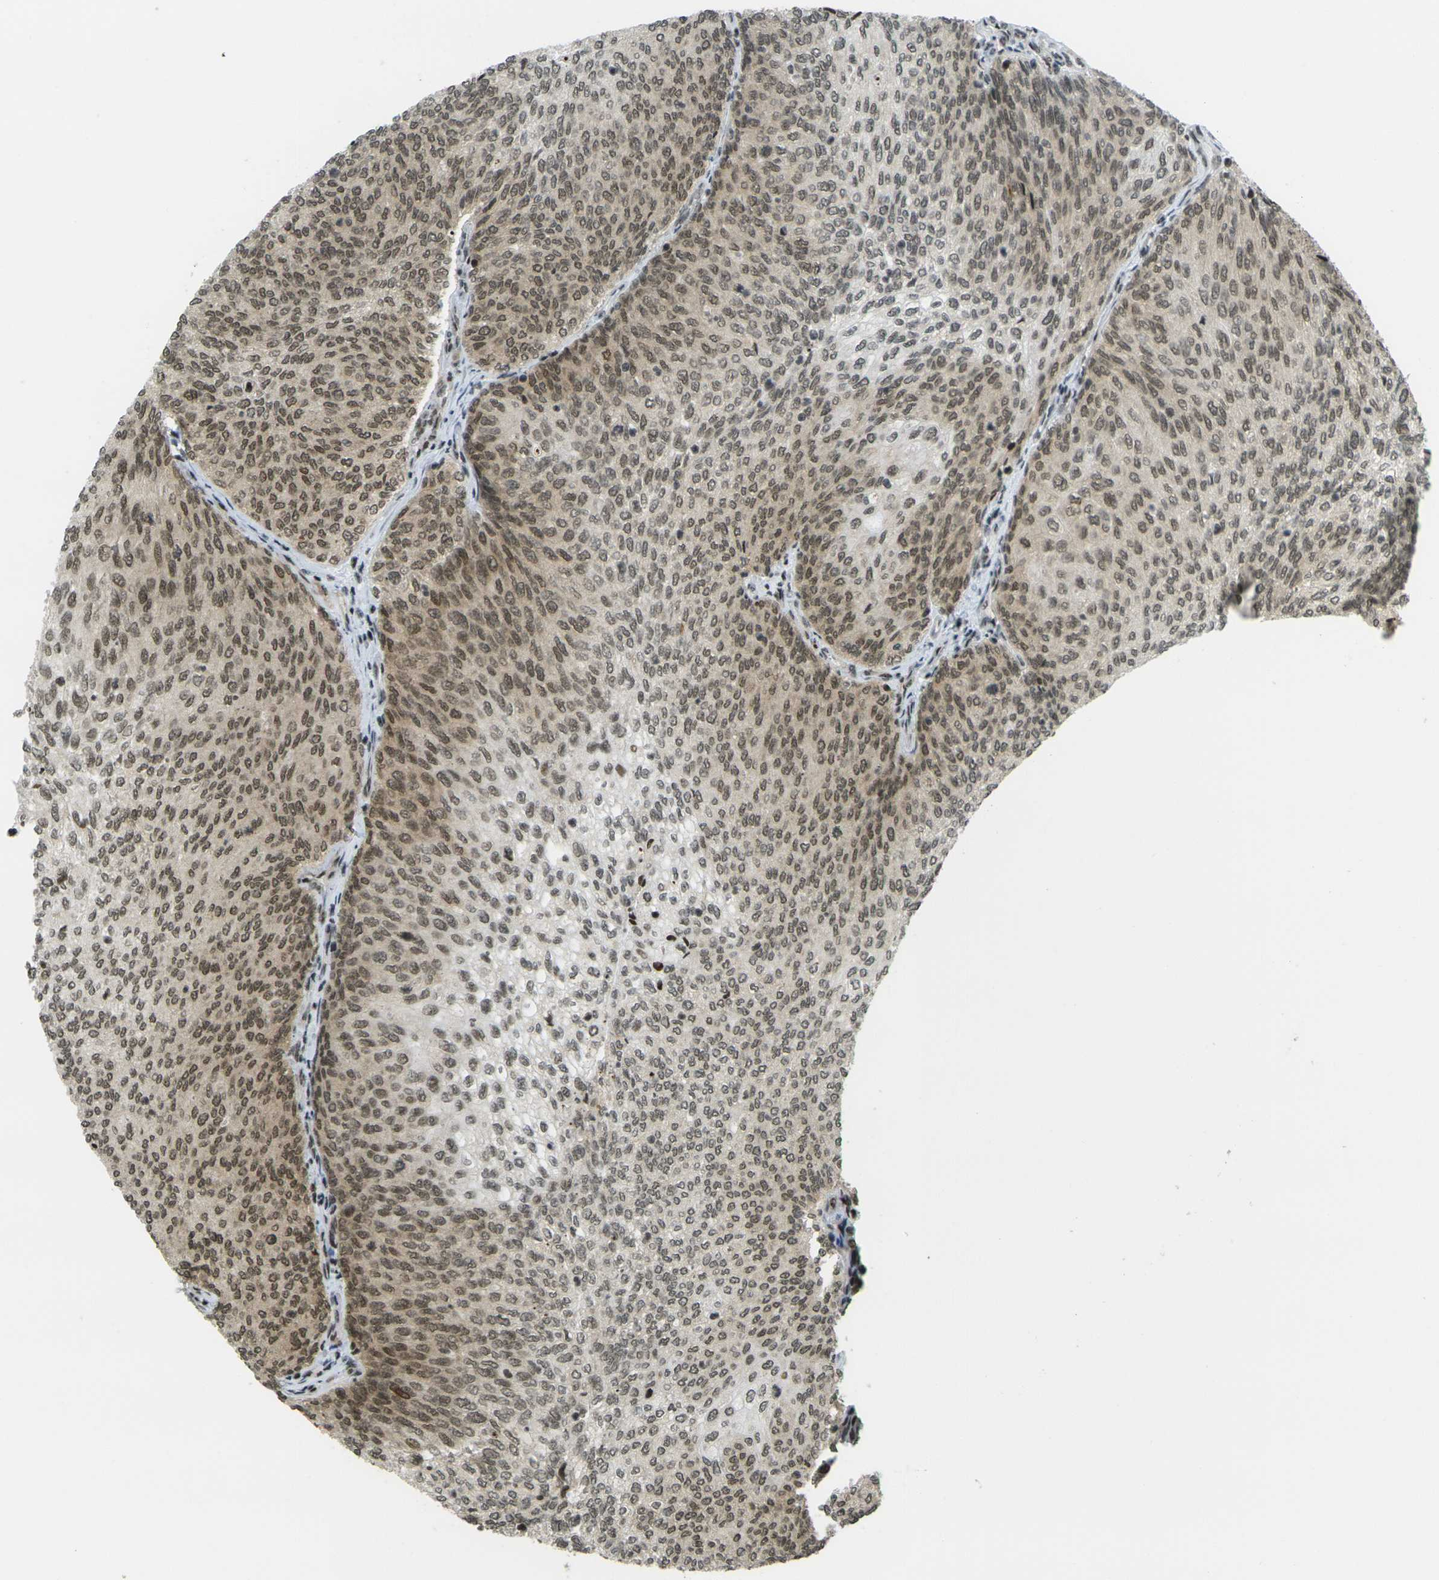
{"staining": {"intensity": "moderate", "quantity": ">75%", "location": "nuclear"}, "tissue": "urothelial cancer", "cell_type": "Tumor cells", "image_type": "cancer", "snomed": [{"axis": "morphology", "description": "Urothelial carcinoma, Low grade"}, {"axis": "topography", "description": "Urinary bladder"}], "caption": "Urothelial cancer tissue displays moderate nuclear positivity in about >75% of tumor cells, visualized by immunohistochemistry.", "gene": "RUVBL2", "patient": {"sex": "female", "age": 79}}